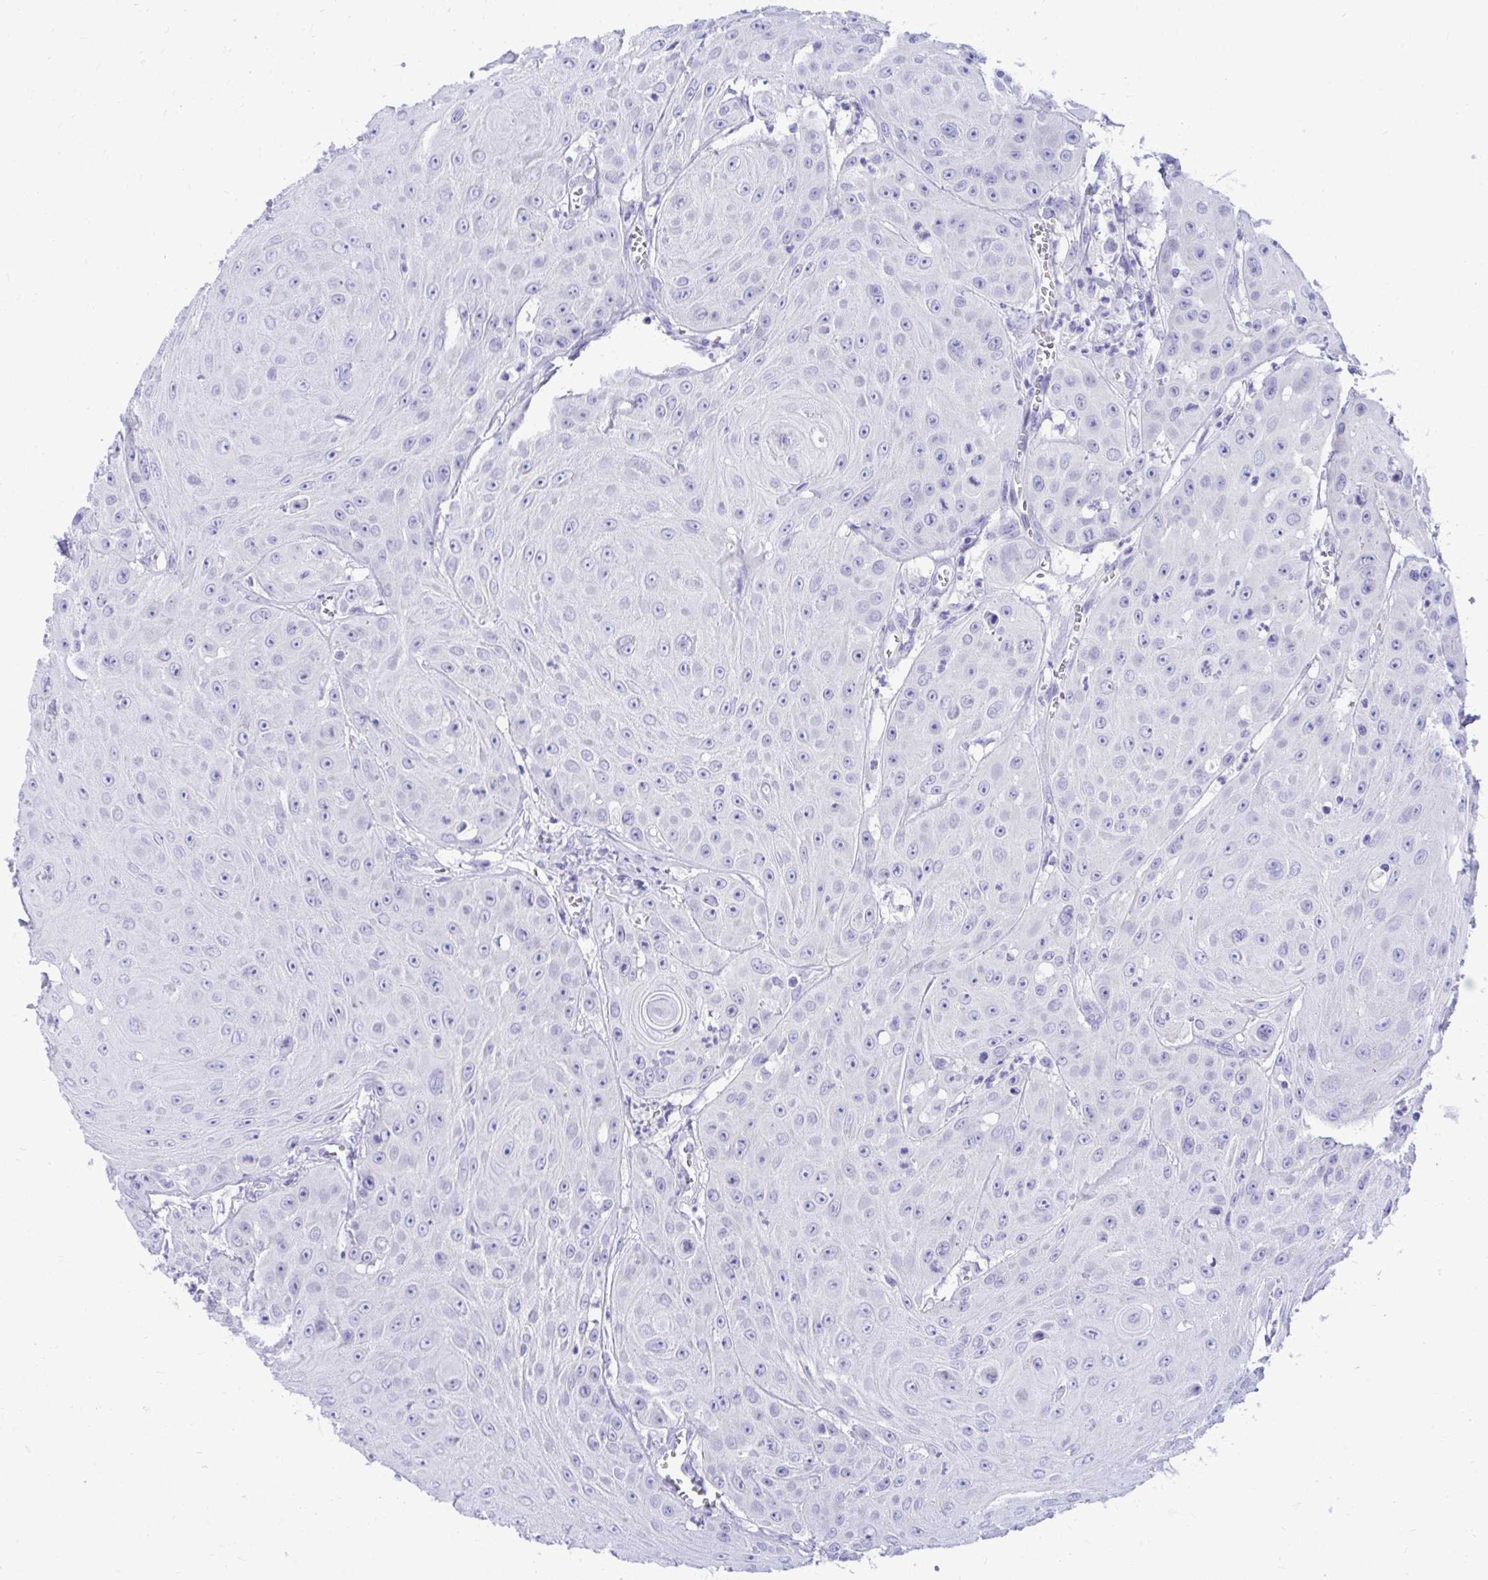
{"staining": {"intensity": "negative", "quantity": "none", "location": "none"}, "tissue": "head and neck cancer", "cell_type": "Tumor cells", "image_type": "cancer", "snomed": [{"axis": "morphology", "description": "Squamous cell carcinoma, NOS"}, {"axis": "topography", "description": "Oral tissue"}, {"axis": "topography", "description": "Head-Neck"}], "caption": "DAB (3,3'-diaminobenzidine) immunohistochemical staining of head and neck cancer displays no significant staining in tumor cells.", "gene": "SHISA8", "patient": {"sex": "male", "age": 81}}